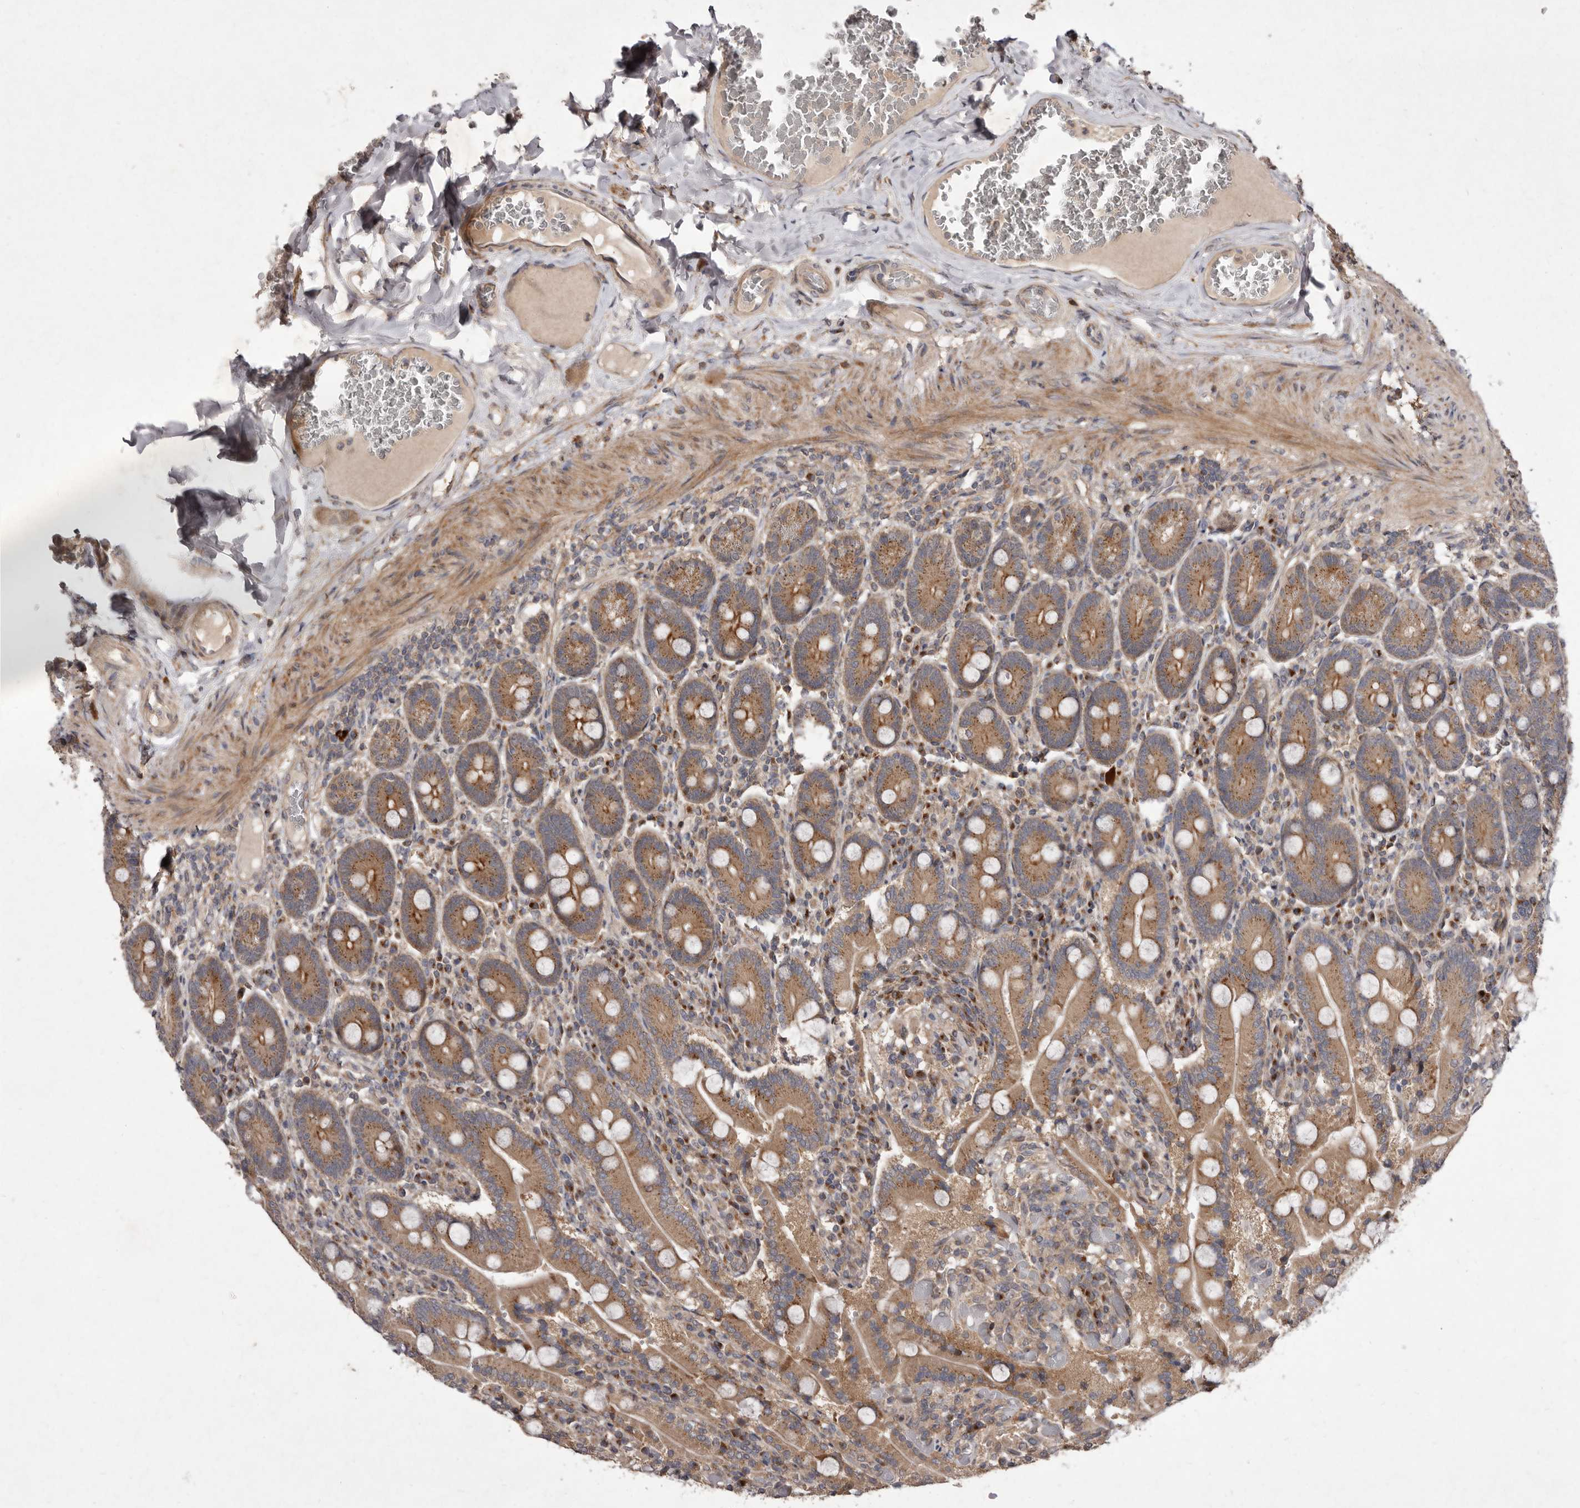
{"staining": {"intensity": "strong", "quantity": ">75%", "location": "cytoplasmic/membranous"}, "tissue": "duodenum", "cell_type": "Glandular cells", "image_type": "normal", "snomed": [{"axis": "morphology", "description": "Normal tissue, NOS"}, {"axis": "topography", "description": "Duodenum"}], "caption": "Brown immunohistochemical staining in normal duodenum demonstrates strong cytoplasmic/membranous positivity in about >75% of glandular cells. (DAB (3,3'-diaminobenzidine) = brown stain, brightfield microscopy at high magnification).", "gene": "FLAD1", "patient": {"sex": "female", "age": 62}}